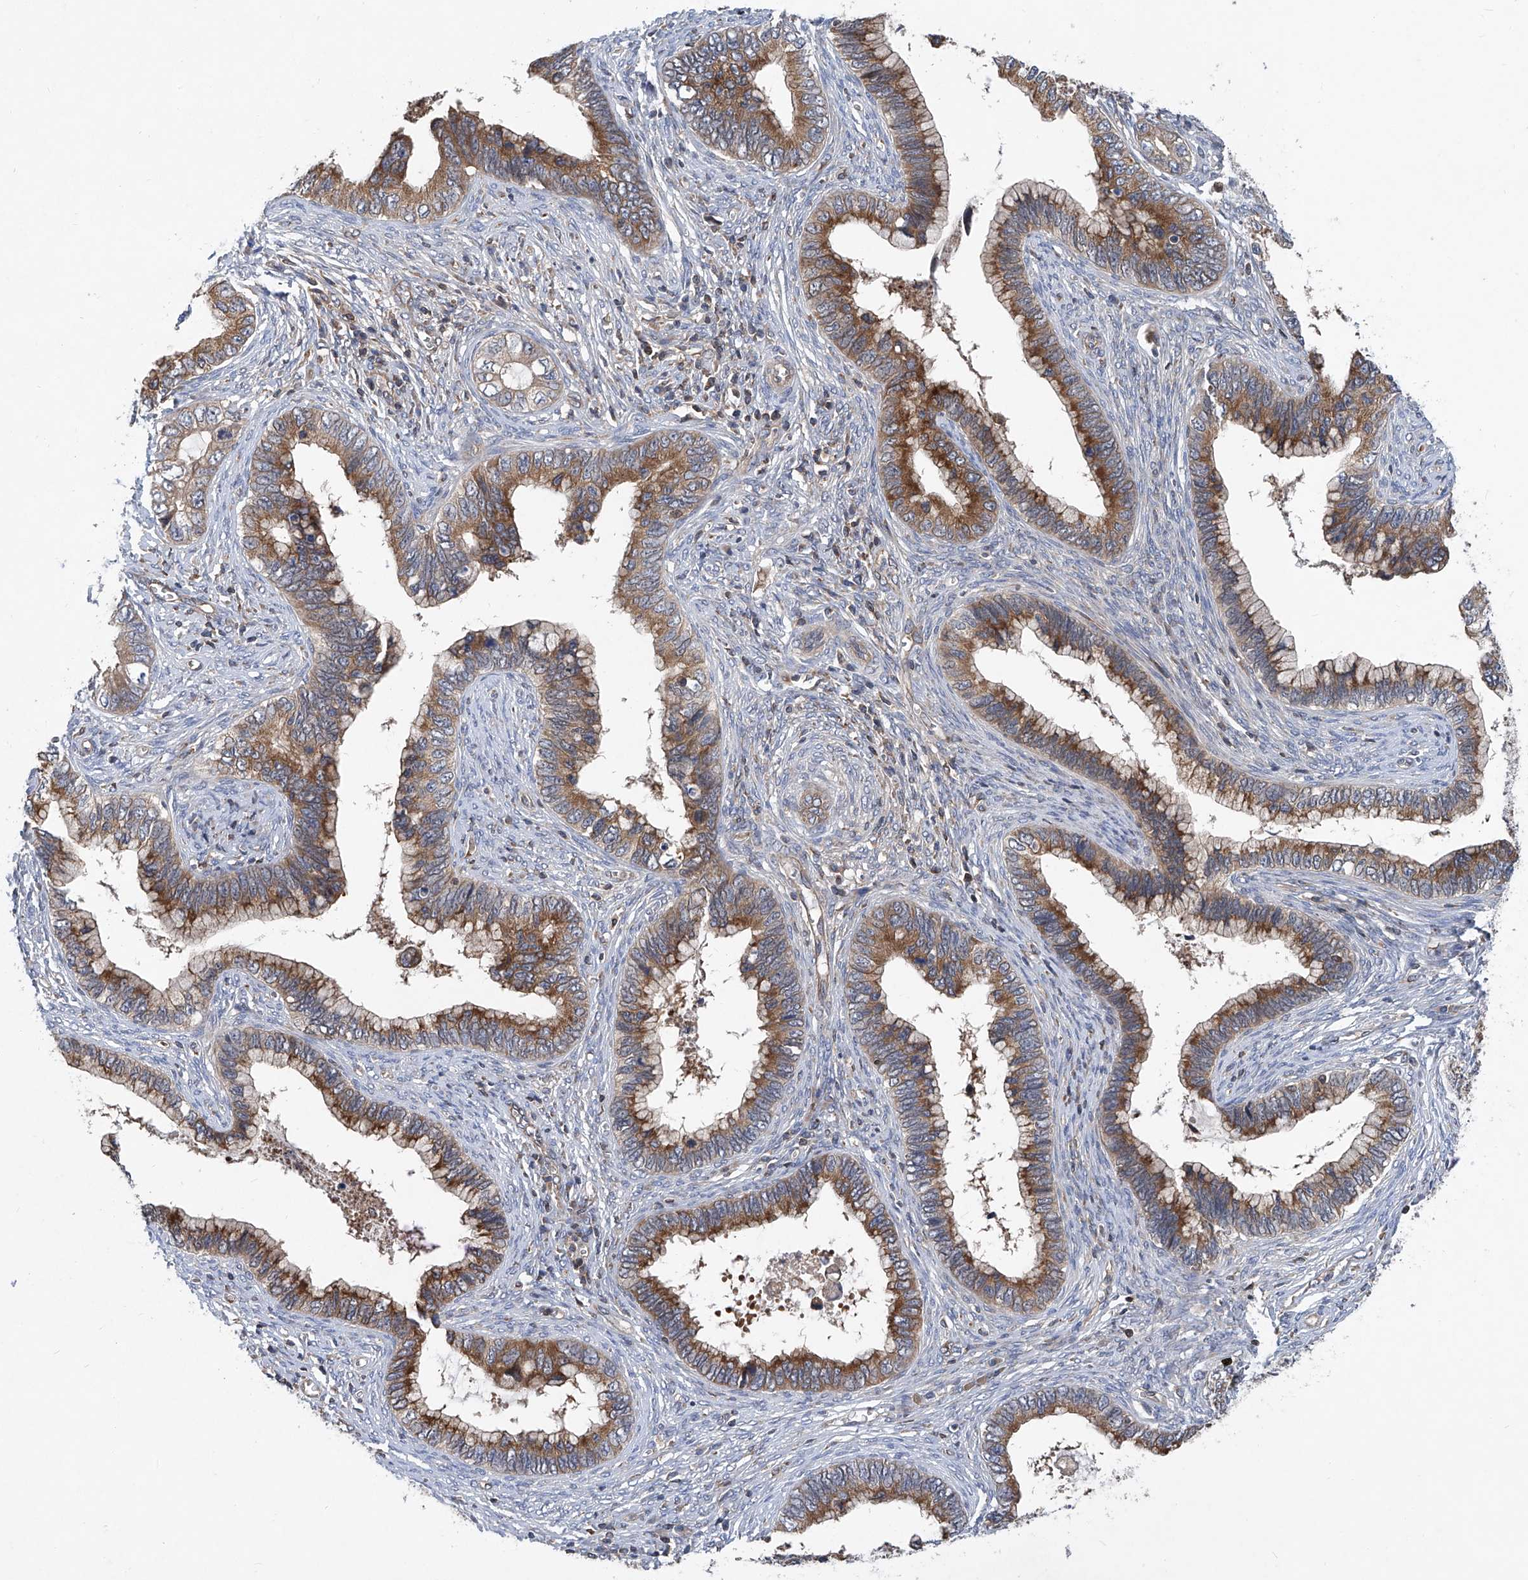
{"staining": {"intensity": "moderate", "quantity": ">75%", "location": "cytoplasmic/membranous"}, "tissue": "cervical cancer", "cell_type": "Tumor cells", "image_type": "cancer", "snomed": [{"axis": "morphology", "description": "Adenocarcinoma, NOS"}, {"axis": "topography", "description": "Cervix"}], "caption": "Tumor cells exhibit moderate cytoplasmic/membranous positivity in approximately >75% of cells in adenocarcinoma (cervical).", "gene": "TRIM38", "patient": {"sex": "female", "age": 44}}